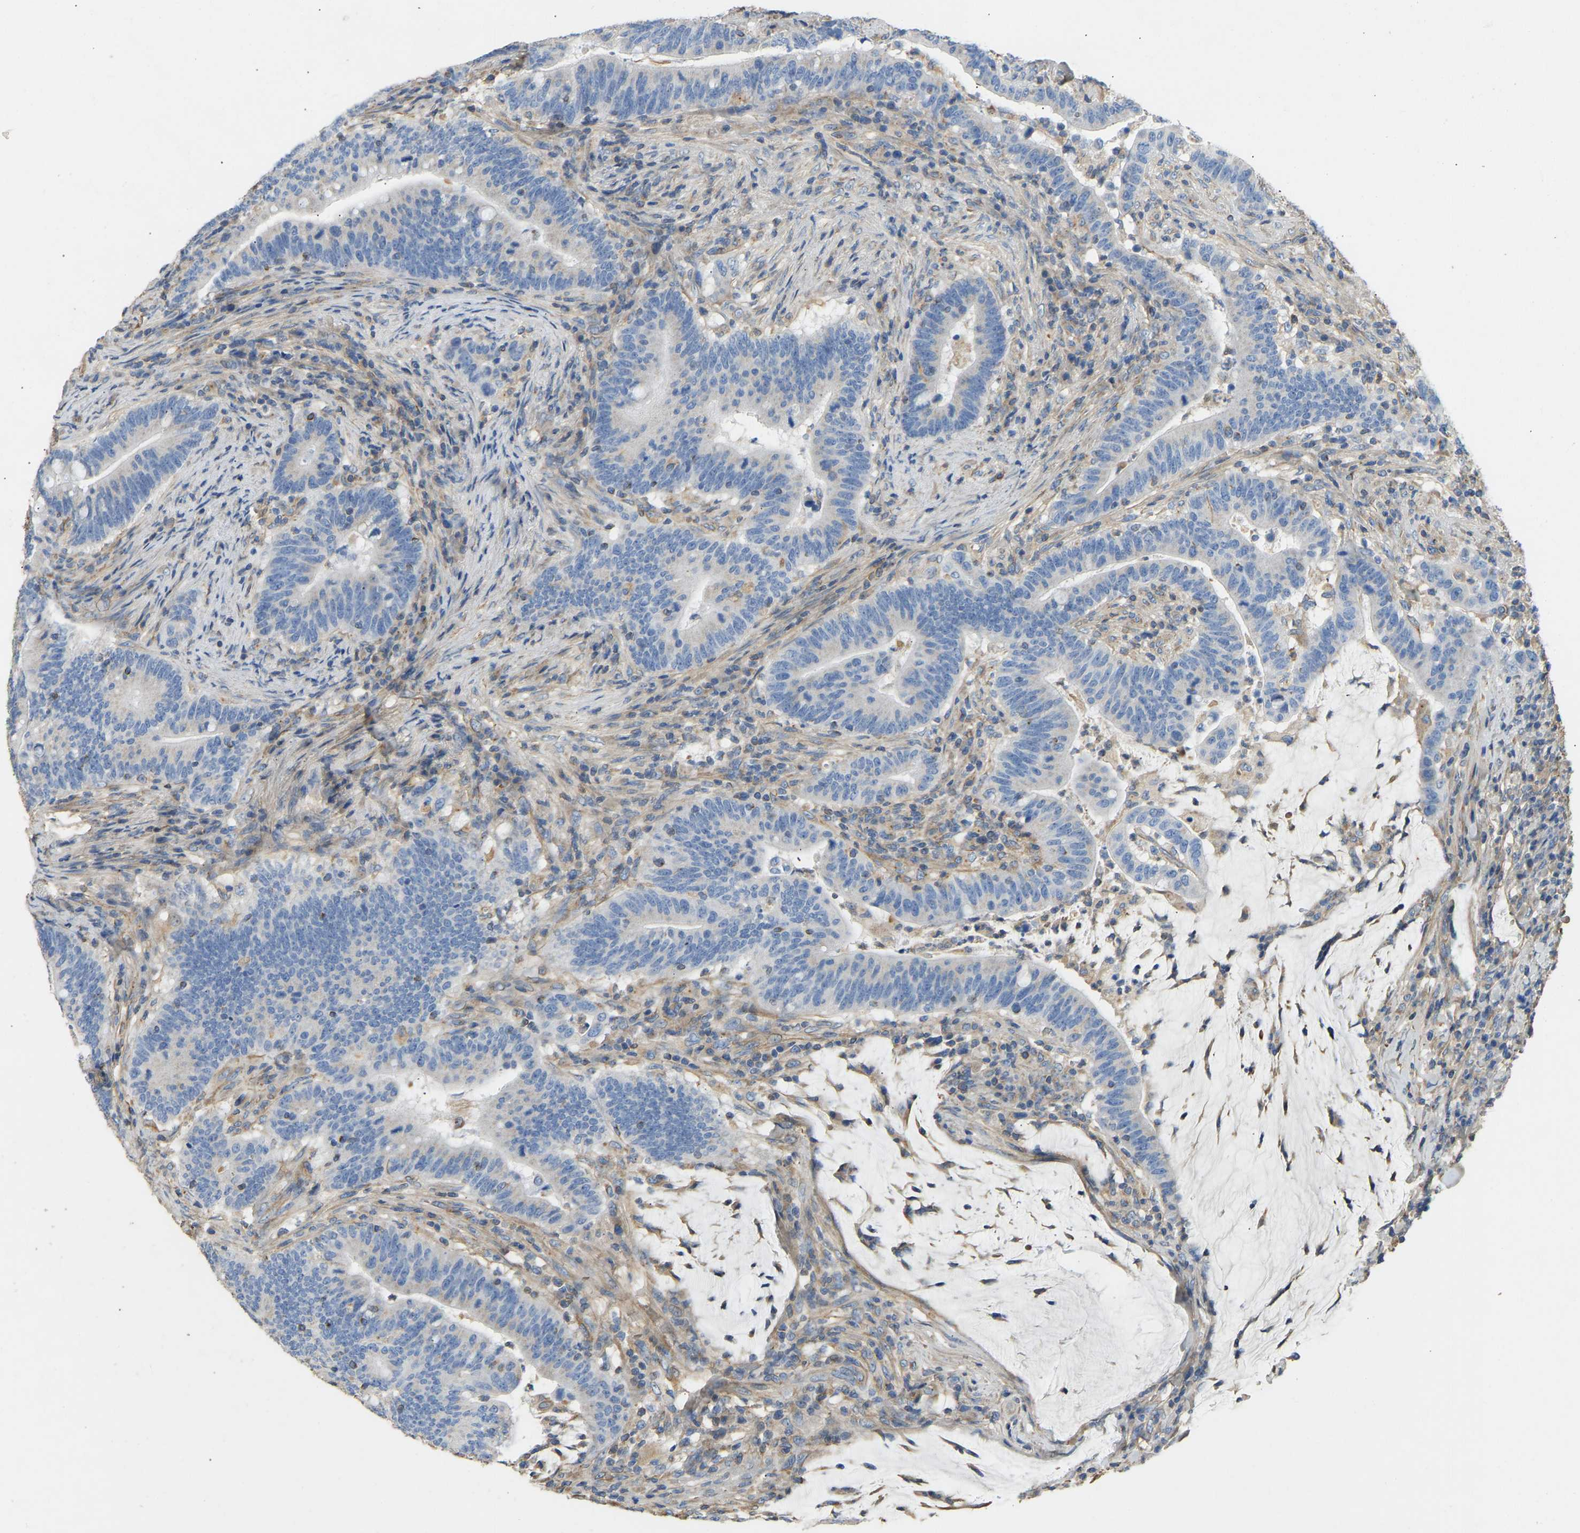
{"staining": {"intensity": "negative", "quantity": "none", "location": "none"}, "tissue": "colorectal cancer", "cell_type": "Tumor cells", "image_type": "cancer", "snomed": [{"axis": "morphology", "description": "Normal tissue, NOS"}, {"axis": "morphology", "description": "Adenocarcinoma, NOS"}, {"axis": "topography", "description": "Colon"}], "caption": "The histopathology image reveals no significant positivity in tumor cells of colorectal cancer.", "gene": "TECTA", "patient": {"sex": "female", "age": 66}}